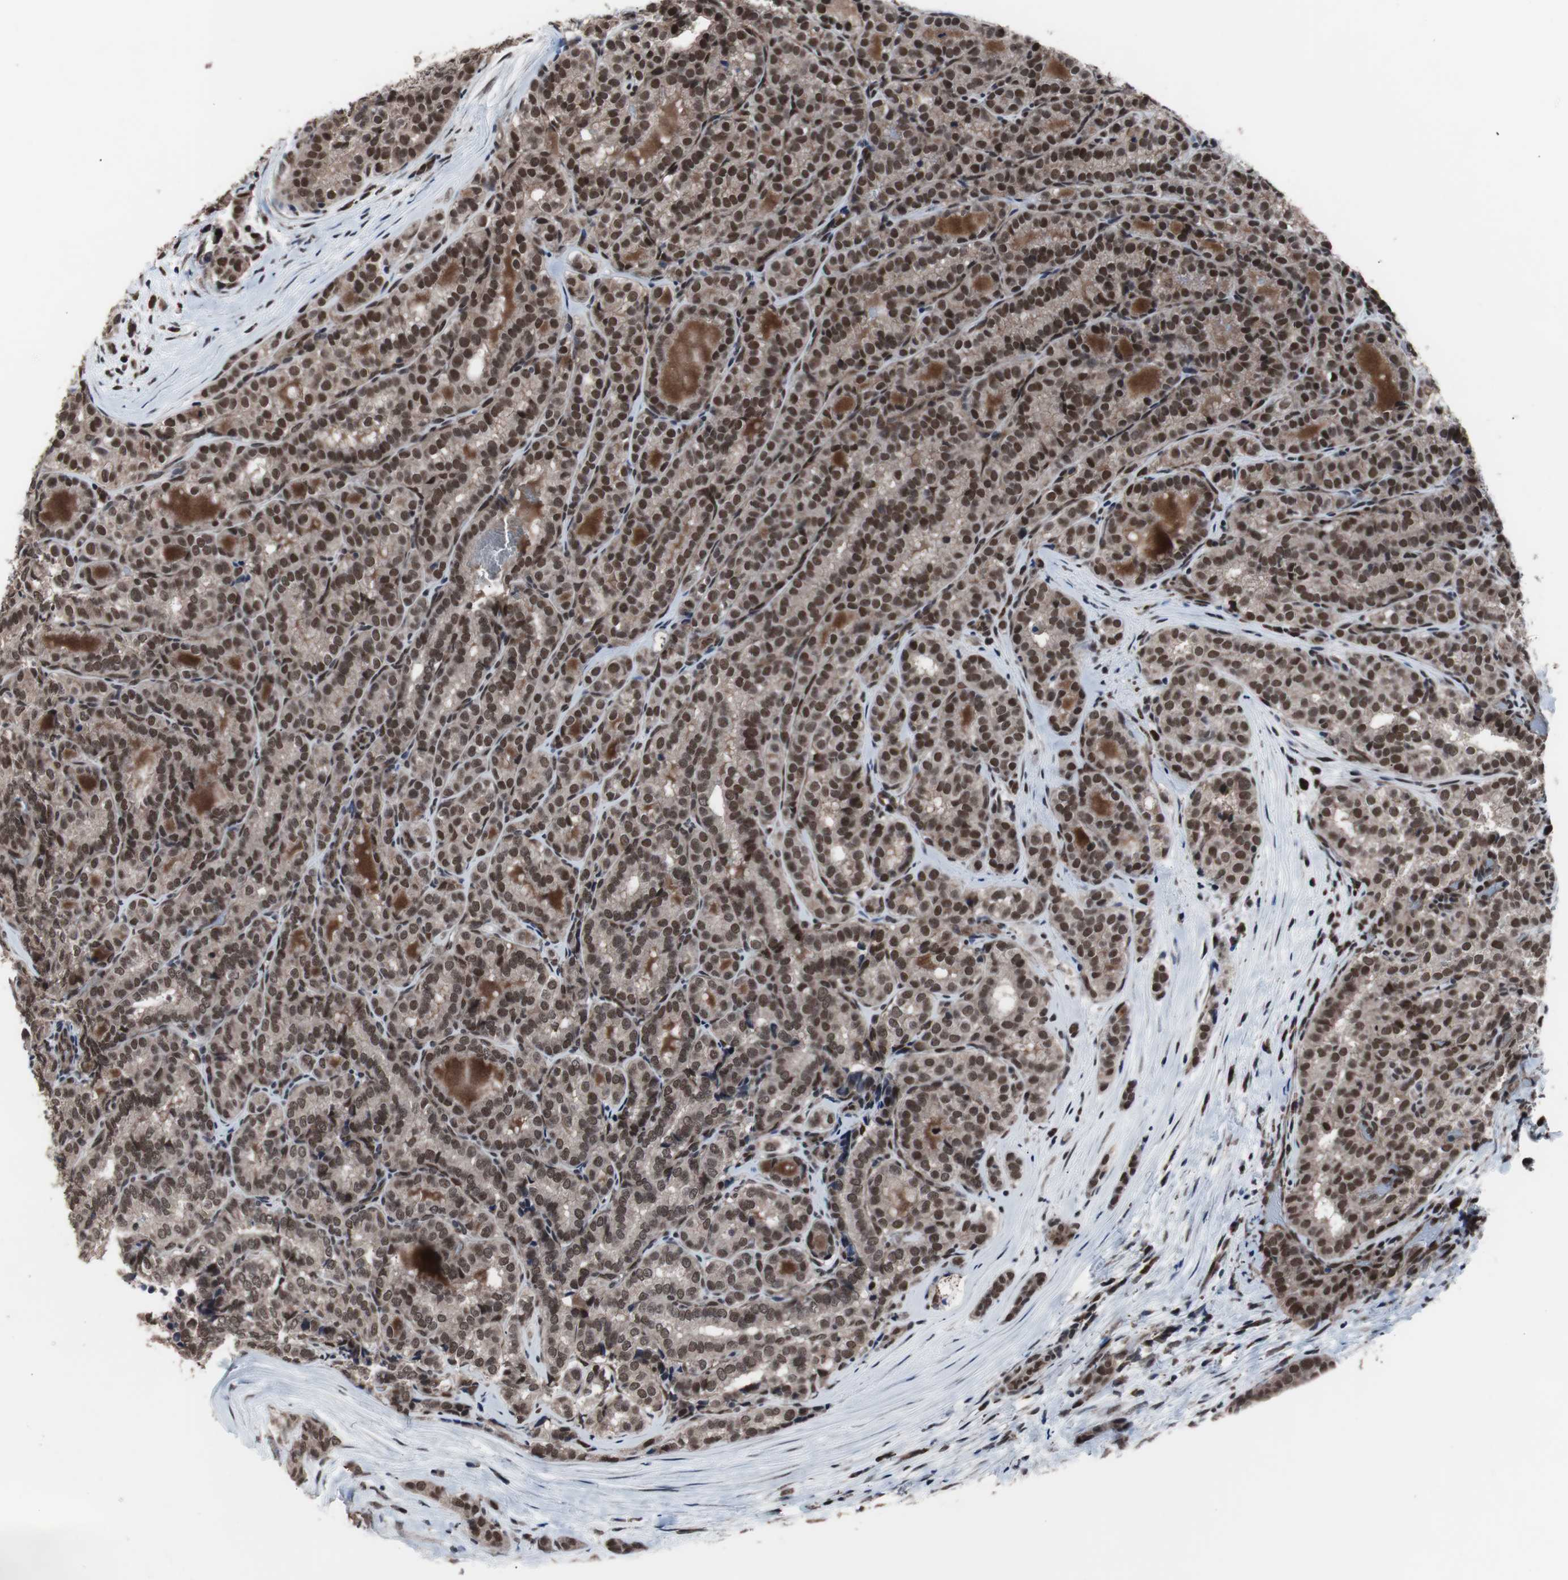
{"staining": {"intensity": "moderate", "quantity": ">75%", "location": "cytoplasmic/membranous,nuclear"}, "tissue": "thyroid cancer", "cell_type": "Tumor cells", "image_type": "cancer", "snomed": [{"axis": "morphology", "description": "Normal tissue, NOS"}, {"axis": "morphology", "description": "Papillary adenocarcinoma, NOS"}, {"axis": "topography", "description": "Thyroid gland"}], "caption": "Protein staining by immunohistochemistry exhibits moderate cytoplasmic/membranous and nuclear positivity in about >75% of tumor cells in thyroid cancer (papillary adenocarcinoma).", "gene": "GTF2F2", "patient": {"sex": "female", "age": 30}}